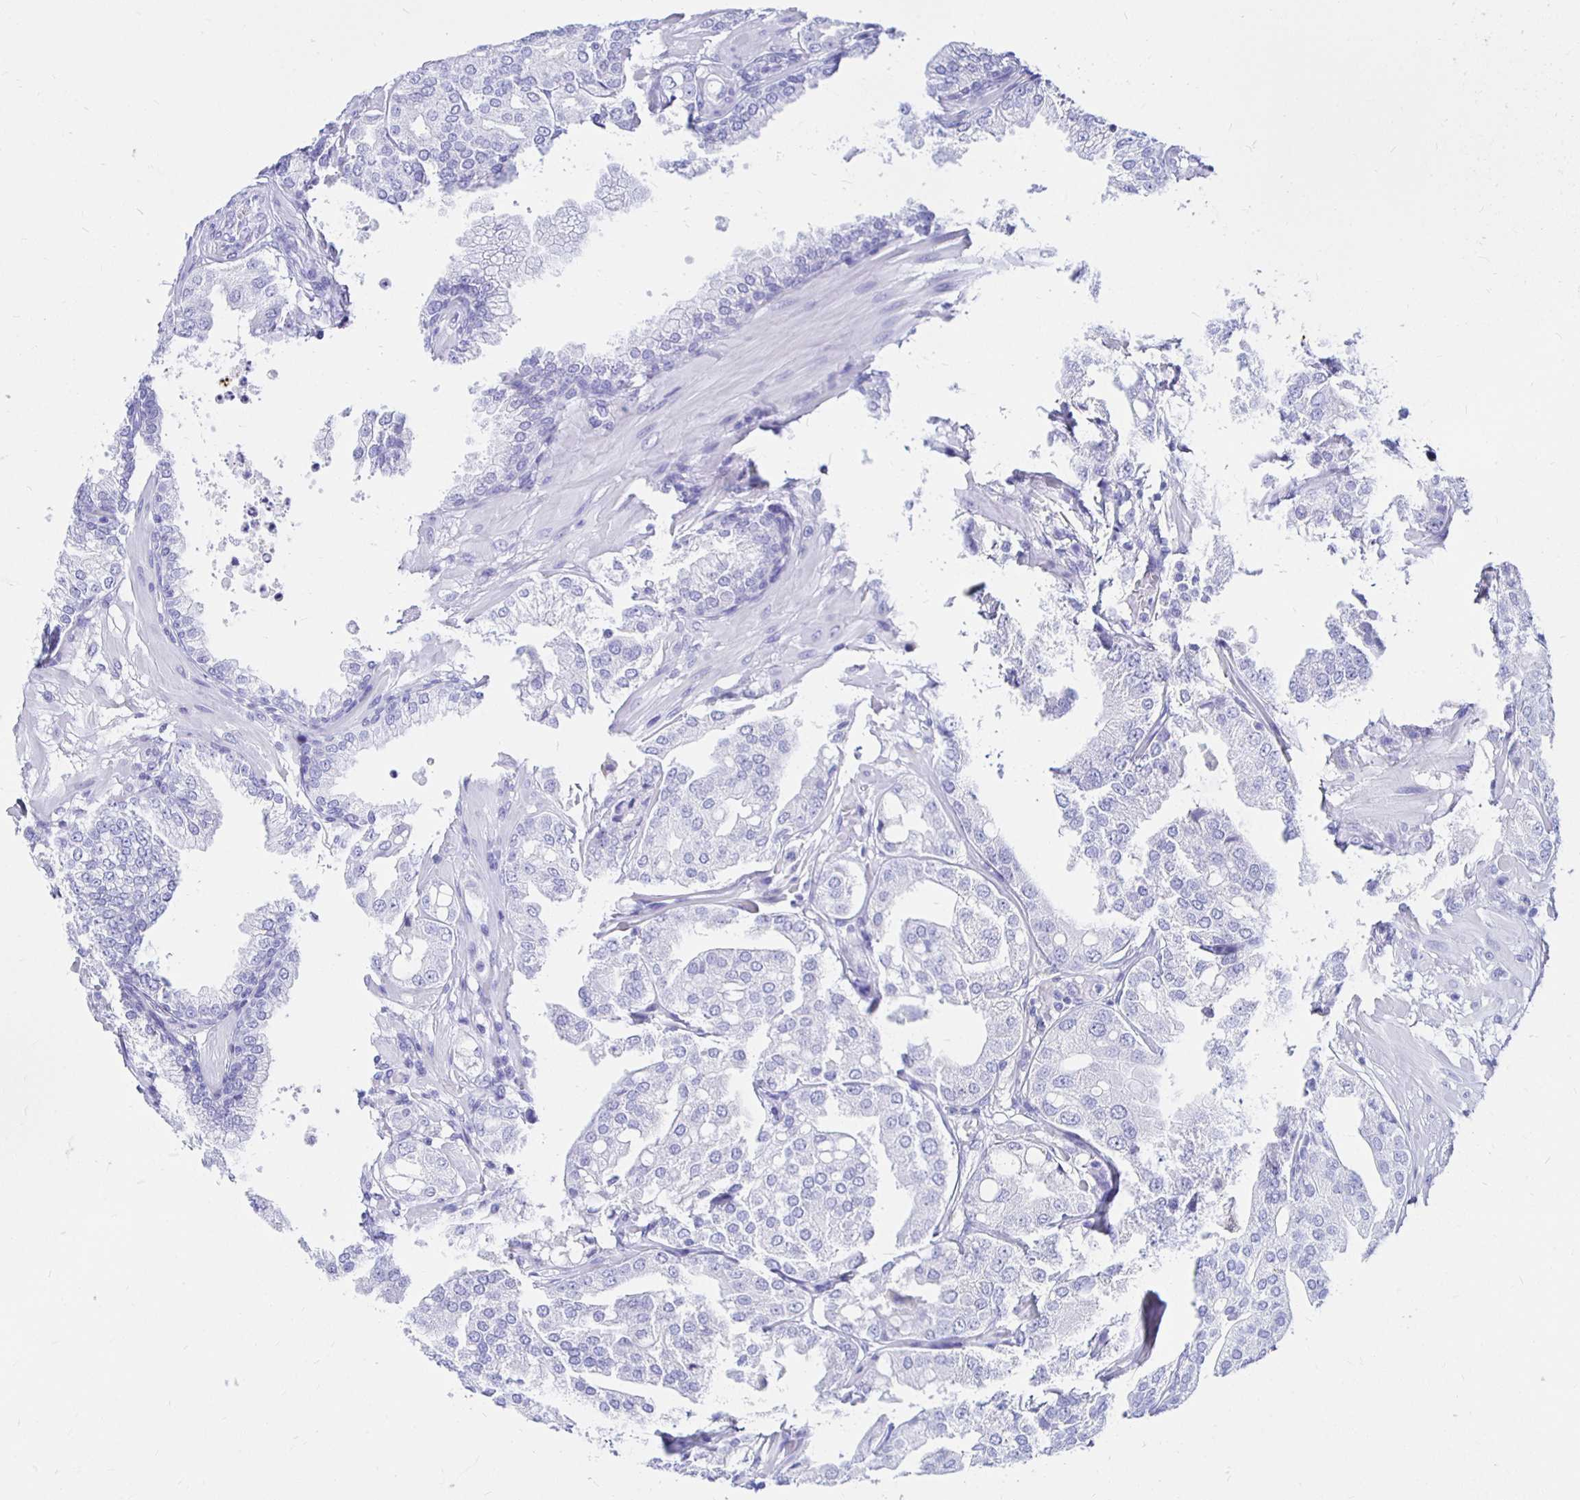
{"staining": {"intensity": "negative", "quantity": "none", "location": "none"}, "tissue": "renal cancer", "cell_type": "Tumor cells", "image_type": "cancer", "snomed": [{"axis": "morphology", "description": "Adenocarcinoma, NOS"}, {"axis": "topography", "description": "Urinary bladder"}], "caption": "This is an IHC photomicrograph of human adenocarcinoma (renal). There is no staining in tumor cells.", "gene": "UMOD", "patient": {"sex": "male", "age": 61}}